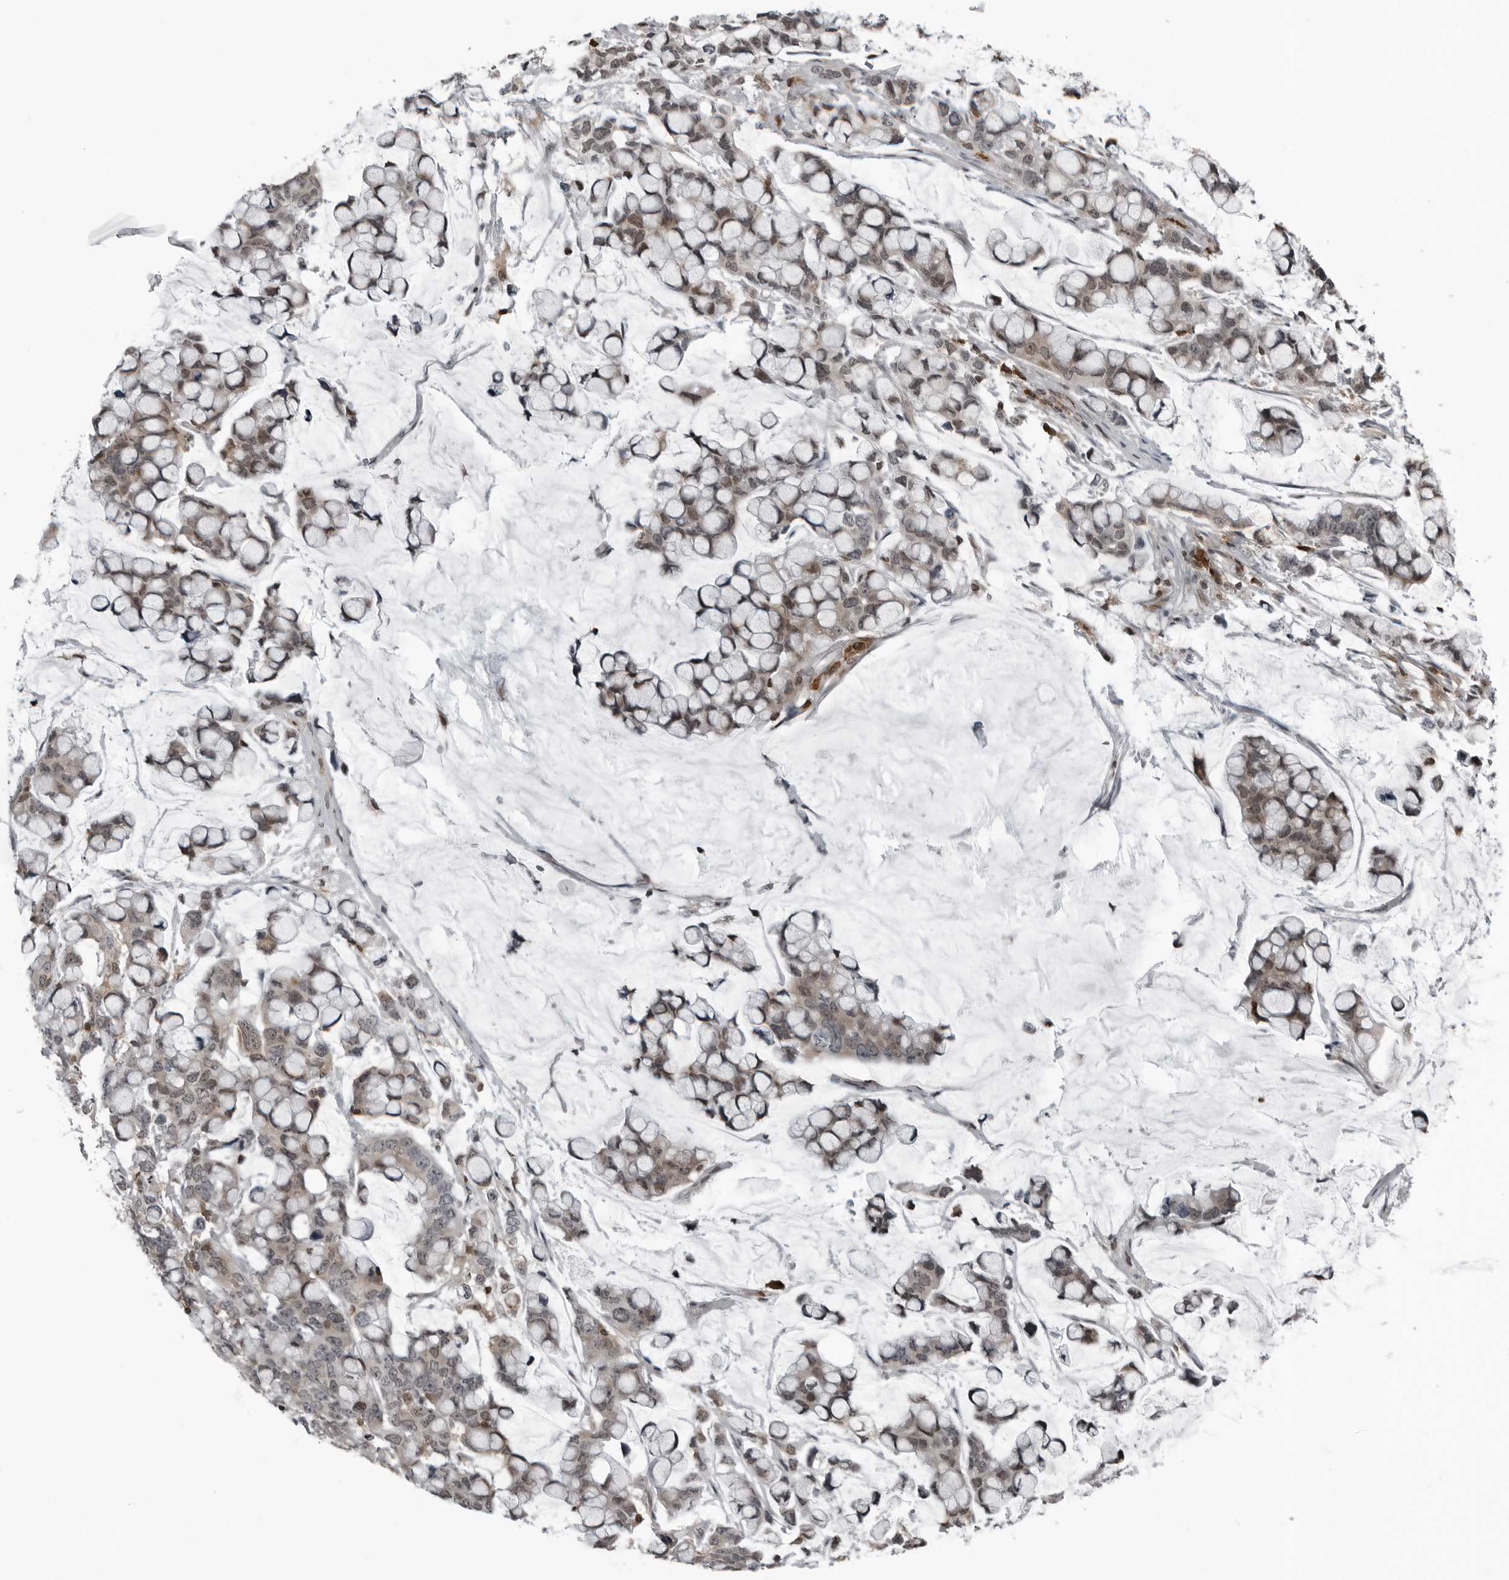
{"staining": {"intensity": "weak", "quantity": ">75%", "location": "cytoplasmic/membranous,nuclear"}, "tissue": "stomach cancer", "cell_type": "Tumor cells", "image_type": "cancer", "snomed": [{"axis": "morphology", "description": "Adenocarcinoma, NOS"}, {"axis": "topography", "description": "Stomach, lower"}], "caption": "Stomach cancer stained with a brown dye exhibits weak cytoplasmic/membranous and nuclear positive positivity in approximately >75% of tumor cells.", "gene": "RTCA", "patient": {"sex": "male", "age": 84}}